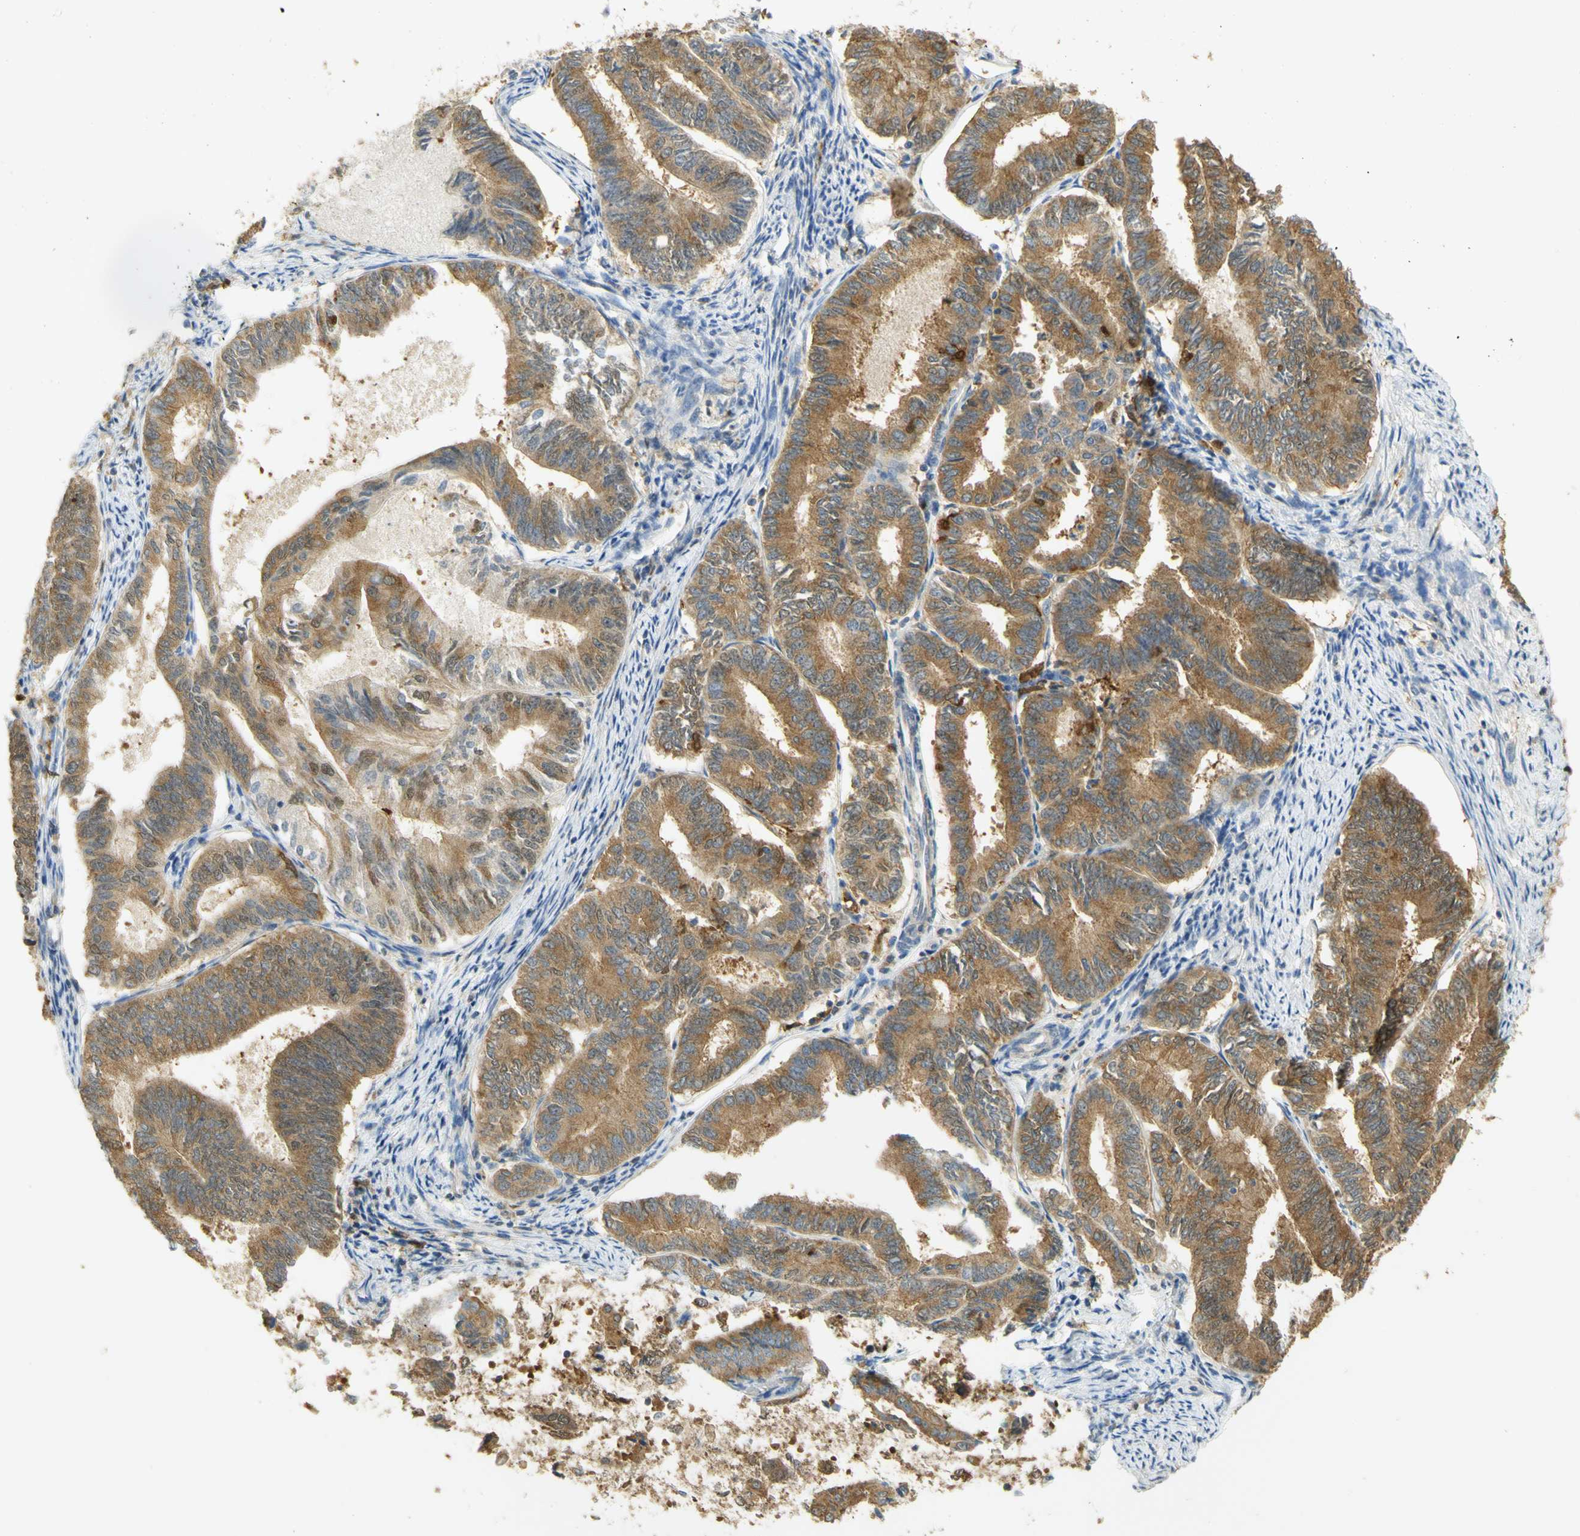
{"staining": {"intensity": "moderate", "quantity": ">75%", "location": "cytoplasmic/membranous"}, "tissue": "endometrial cancer", "cell_type": "Tumor cells", "image_type": "cancer", "snomed": [{"axis": "morphology", "description": "Adenocarcinoma, NOS"}, {"axis": "topography", "description": "Endometrium"}], "caption": "High-magnification brightfield microscopy of endometrial cancer (adenocarcinoma) stained with DAB (brown) and counterstained with hematoxylin (blue). tumor cells exhibit moderate cytoplasmic/membranous staining is identified in approximately>75% of cells.", "gene": "PAK1", "patient": {"sex": "female", "age": 86}}